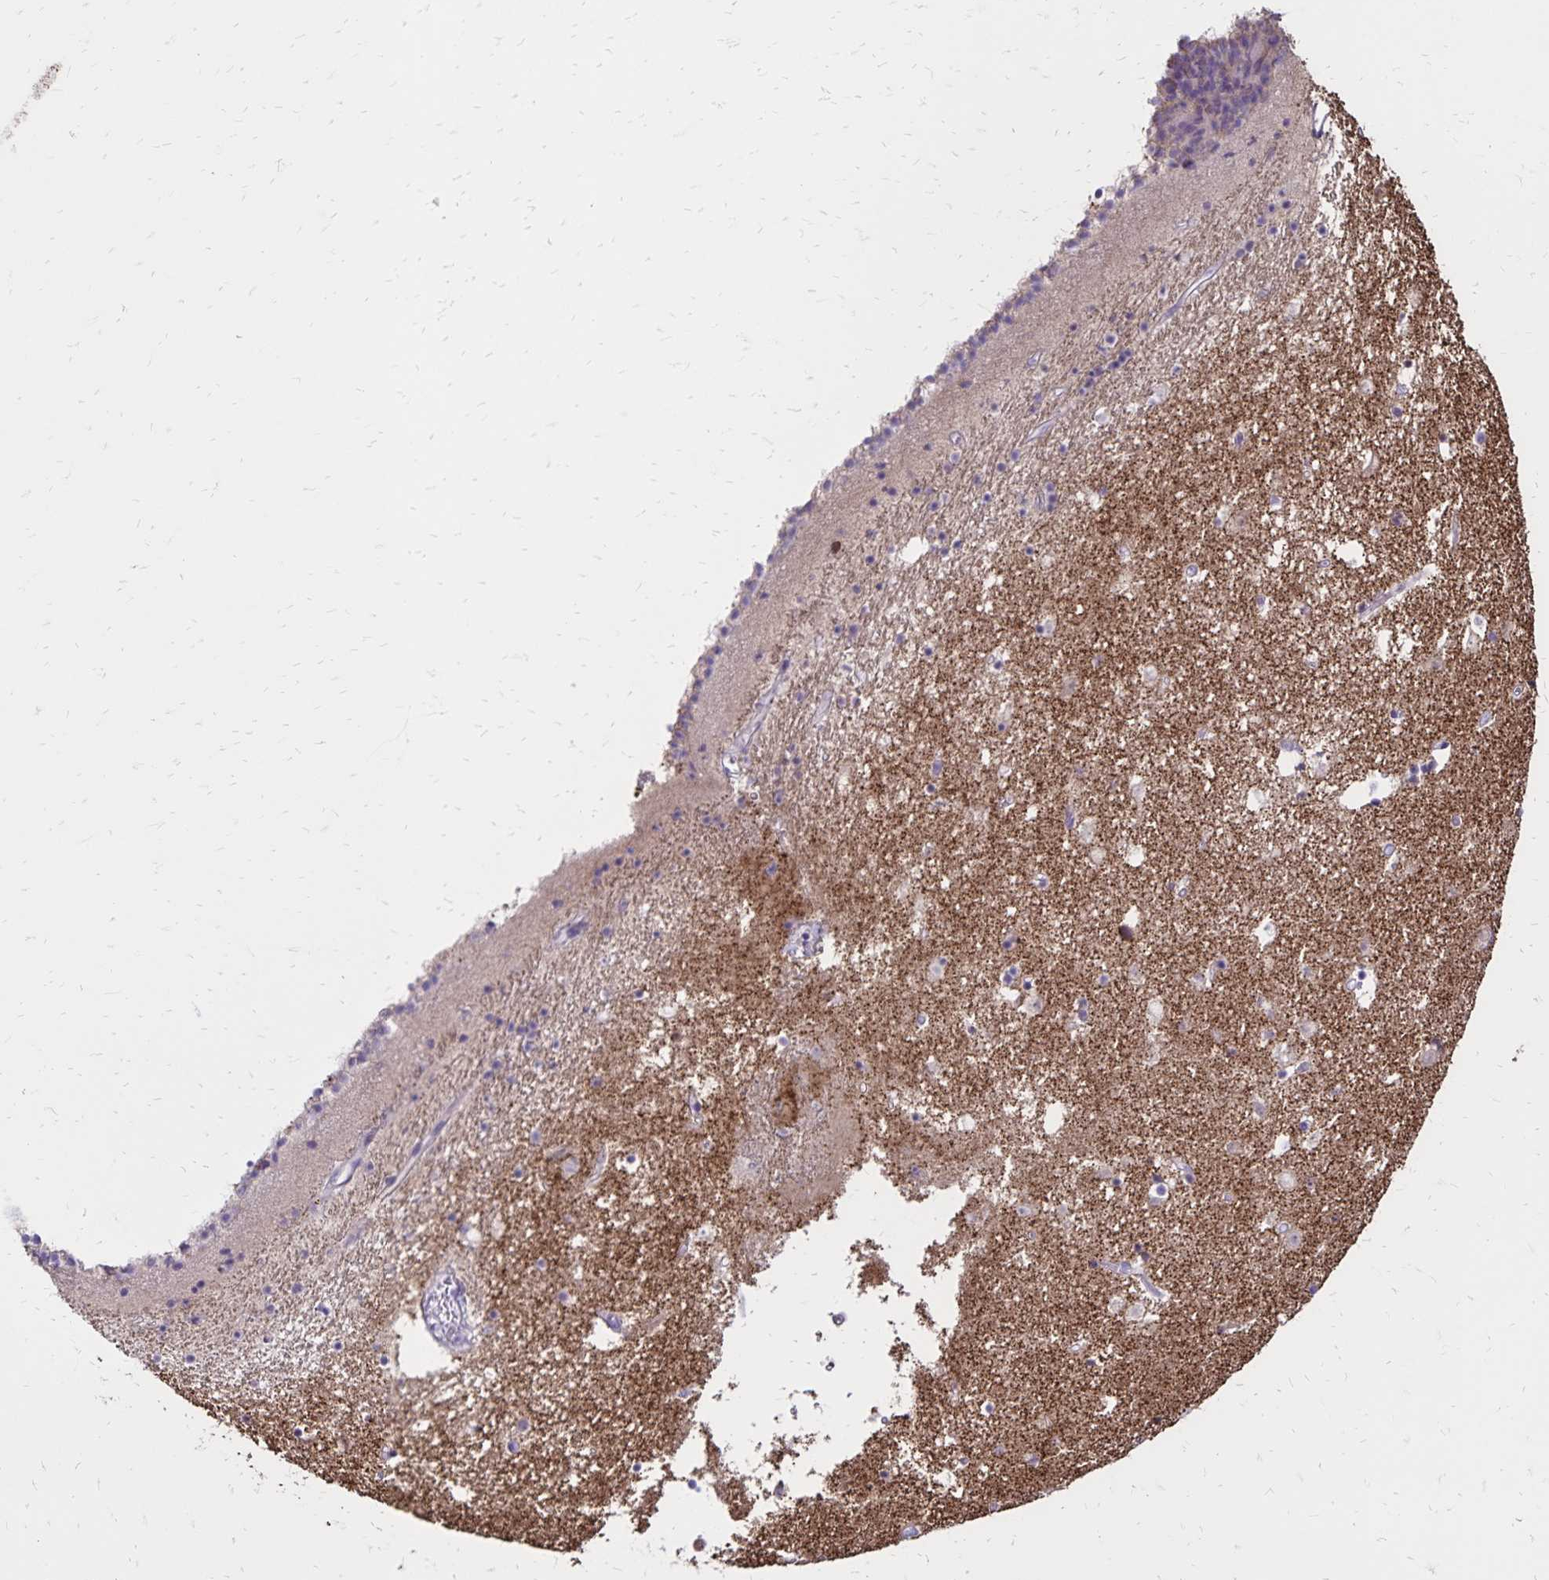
{"staining": {"intensity": "negative", "quantity": "none", "location": "none"}, "tissue": "caudate", "cell_type": "Glial cells", "image_type": "normal", "snomed": [{"axis": "morphology", "description": "Normal tissue, NOS"}, {"axis": "topography", "description": "Lateral ventricle wall"}], "caption": "The image reveals no significant staining in glial cells of caudate.", "gene": "SH3GL3", "patient": {"sex": "female", "age": 71}}